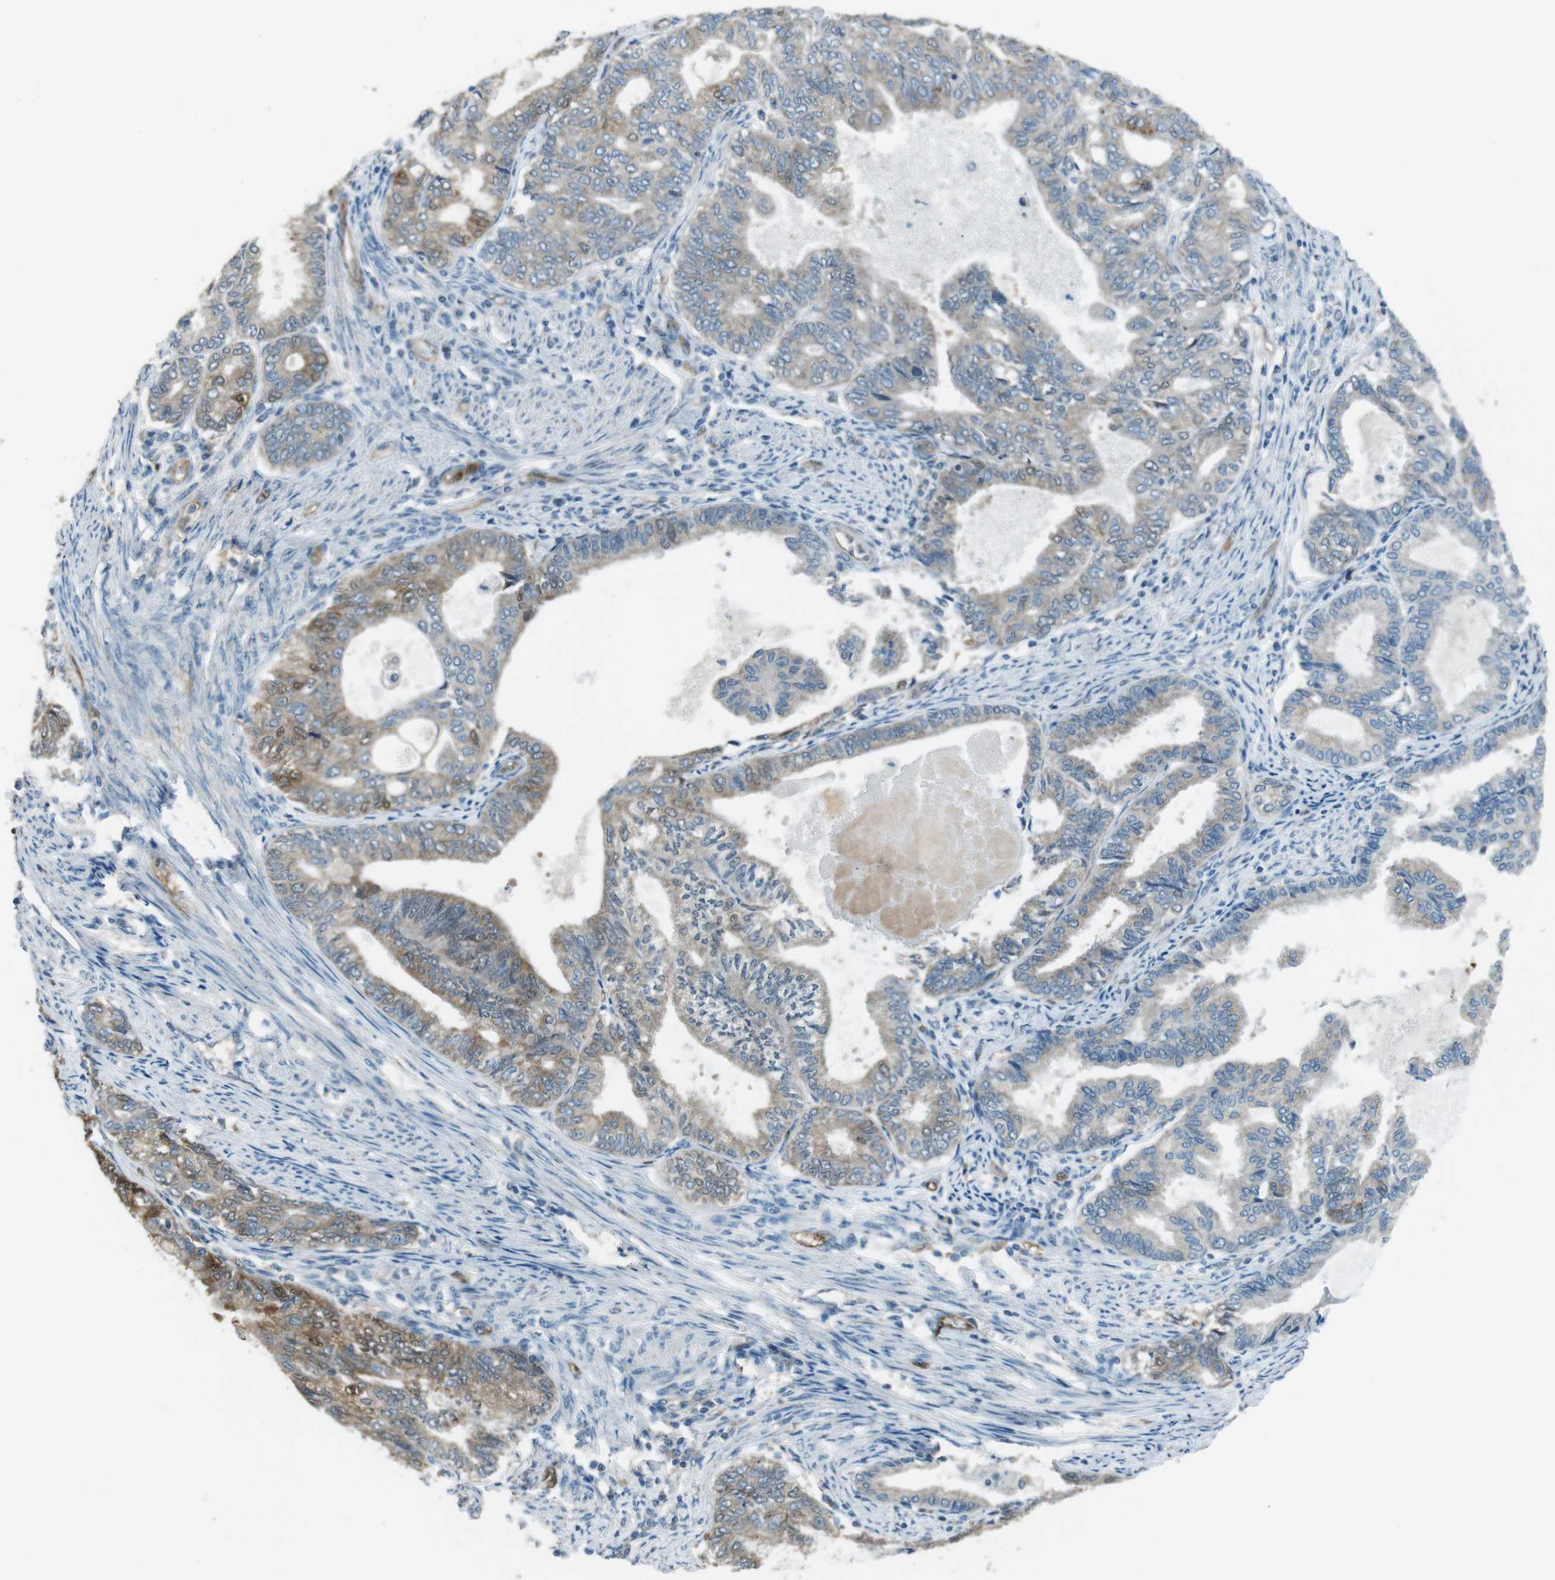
{"staining": {"intensity": "weak", "quantity": "<25%", "location": "cytoplasmic/membranous"}, "tissue": "endometrial cancer", "cell_type": "Tumor cells", "image_type": "cancer", "snomed": [{"axis": "morphology", "description": "Adenocarcinoma, NOS"}, {"axis": "topography", "description": "Endometrium"}], "caption": "The micrograph shows no staining of tumor cells in endometrial adenocarcinoma.", "gene": "MFAP3", "patient": {"sex": "female", "age": 86}}